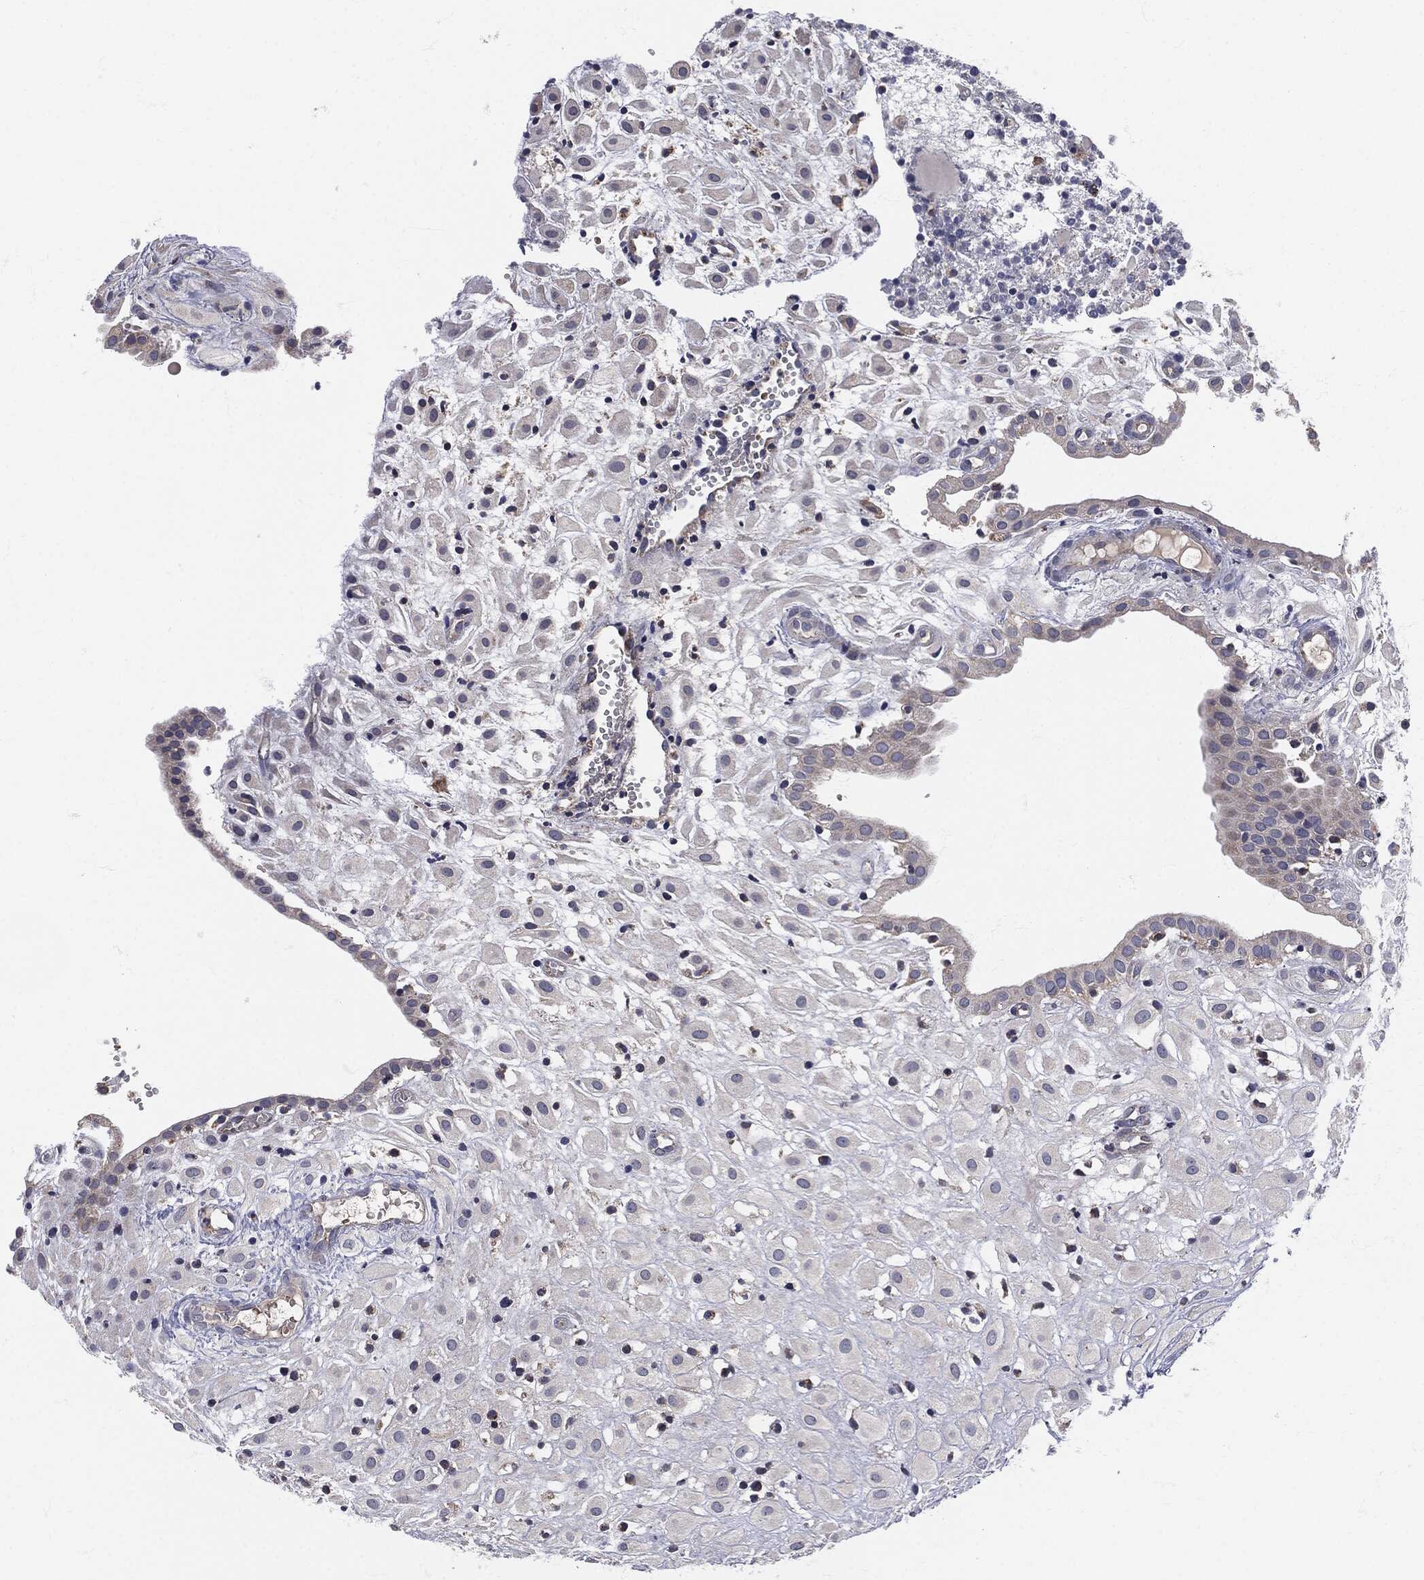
{"staining": {"intensity": "negative", "quantity": "none", "location": "none"}, "tissue": "placenta", "cell_type": "Decidual cells", "image_type": "normal", "snomed": [{"axis": "morphology", "description": "Normal tissue, NOS"}, {"axis": "topography", "description": "Placenta"}], "caption": "The micrograph exhibits no significant expression in decidual cells of placenta.", "gene": "SIGLEC9", "patient": {"sex": "female", "age": 24}}